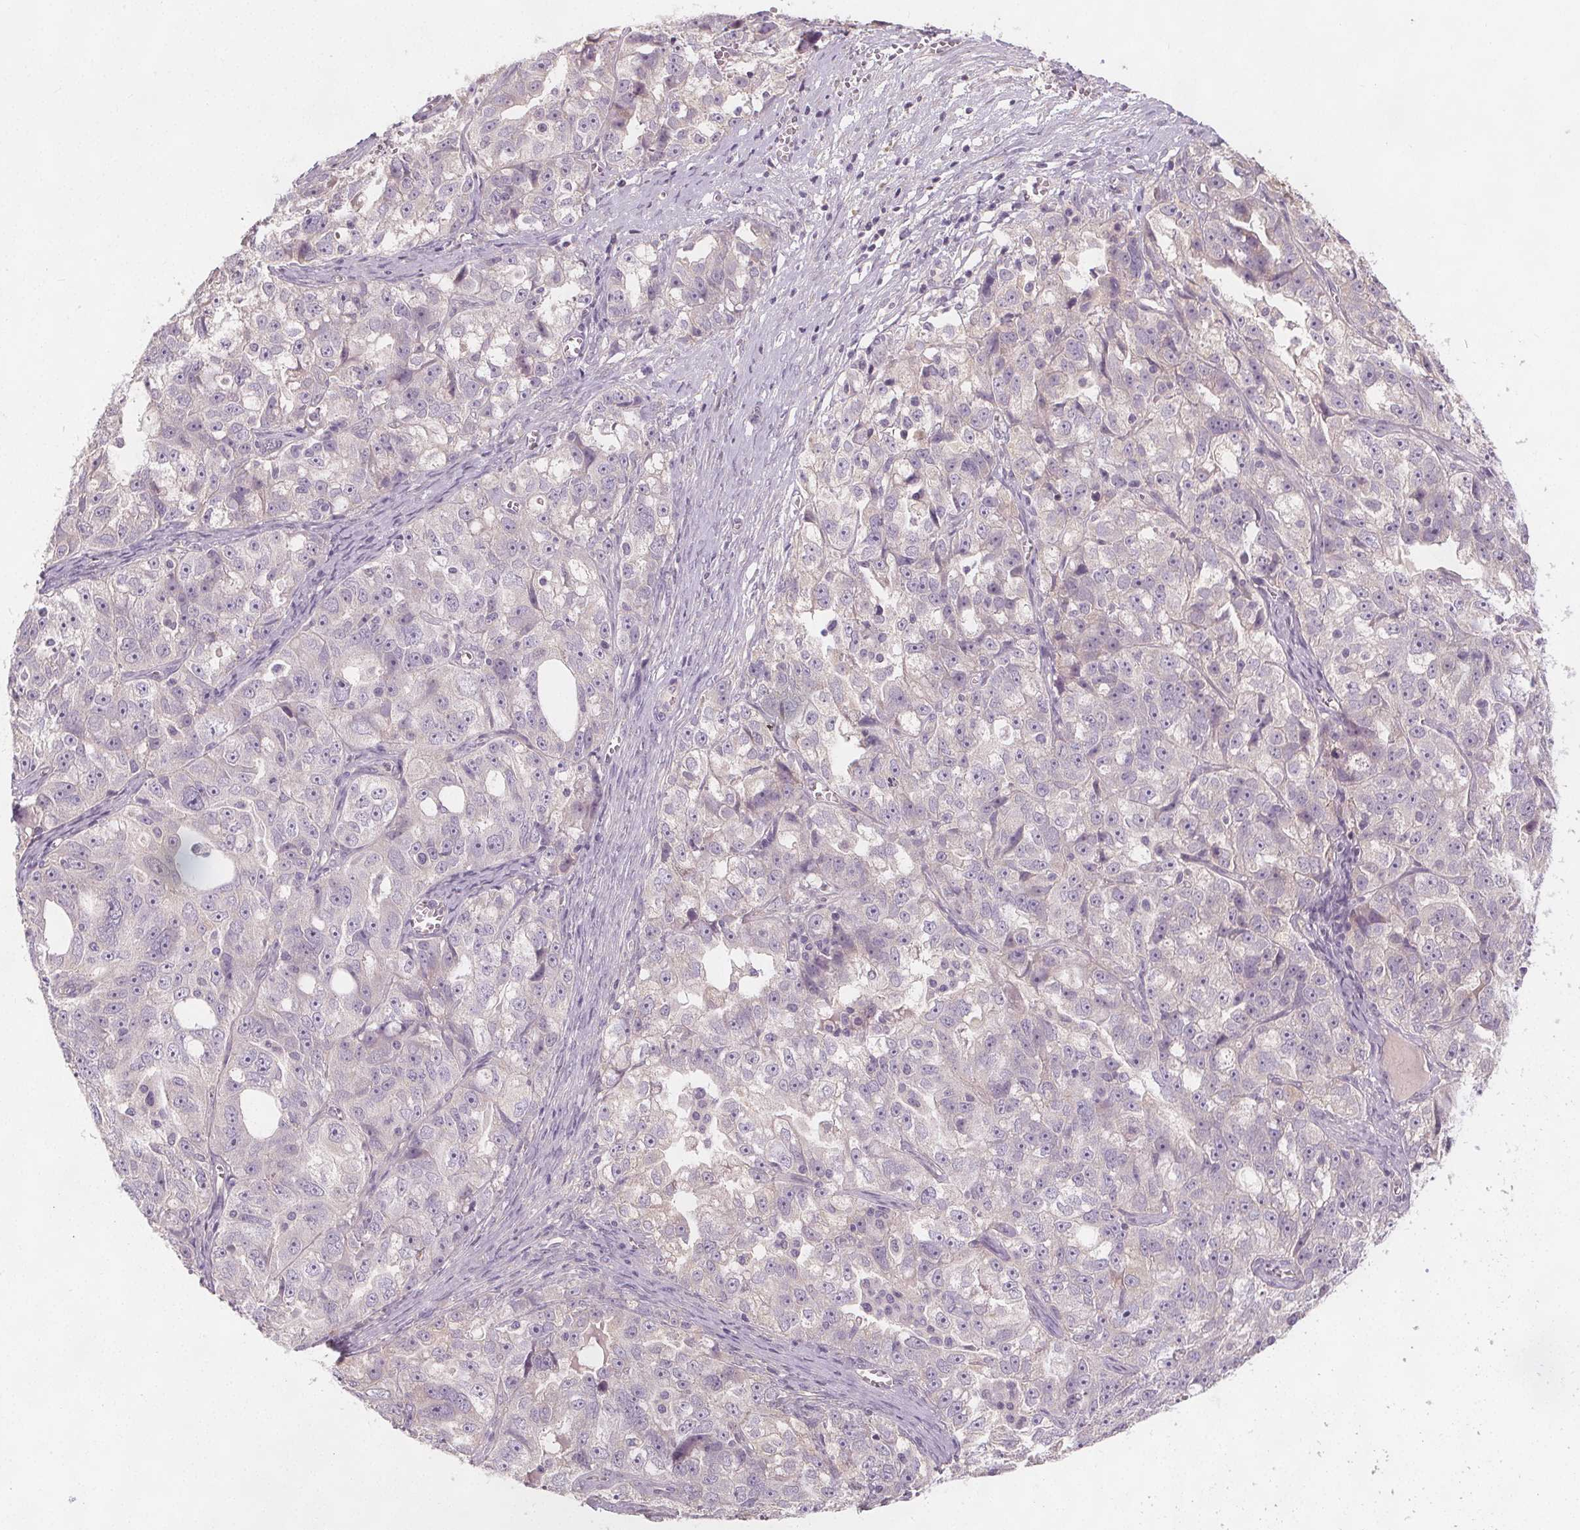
{"staining": {"intensity": "negative", "quantity": "none", "location": "none"}, "tissue": "ovarian cancer", "cell_type": "Tumor cells", "image_type": "cancer", "snomed": [{"axis": "morphology", "description": "Cystadenocarcinoma, serous, NOS"}, {"axis": "topography", "description": "Ovary"}], "caption": "Immunohistochemistry image of serous cystadenocarcinoma (ovarian) stained for a protein (brown), which demonstrates no staining in tumor cells.", "gene": "VNN1", "patient": {"sex": "female", "age": 51}}